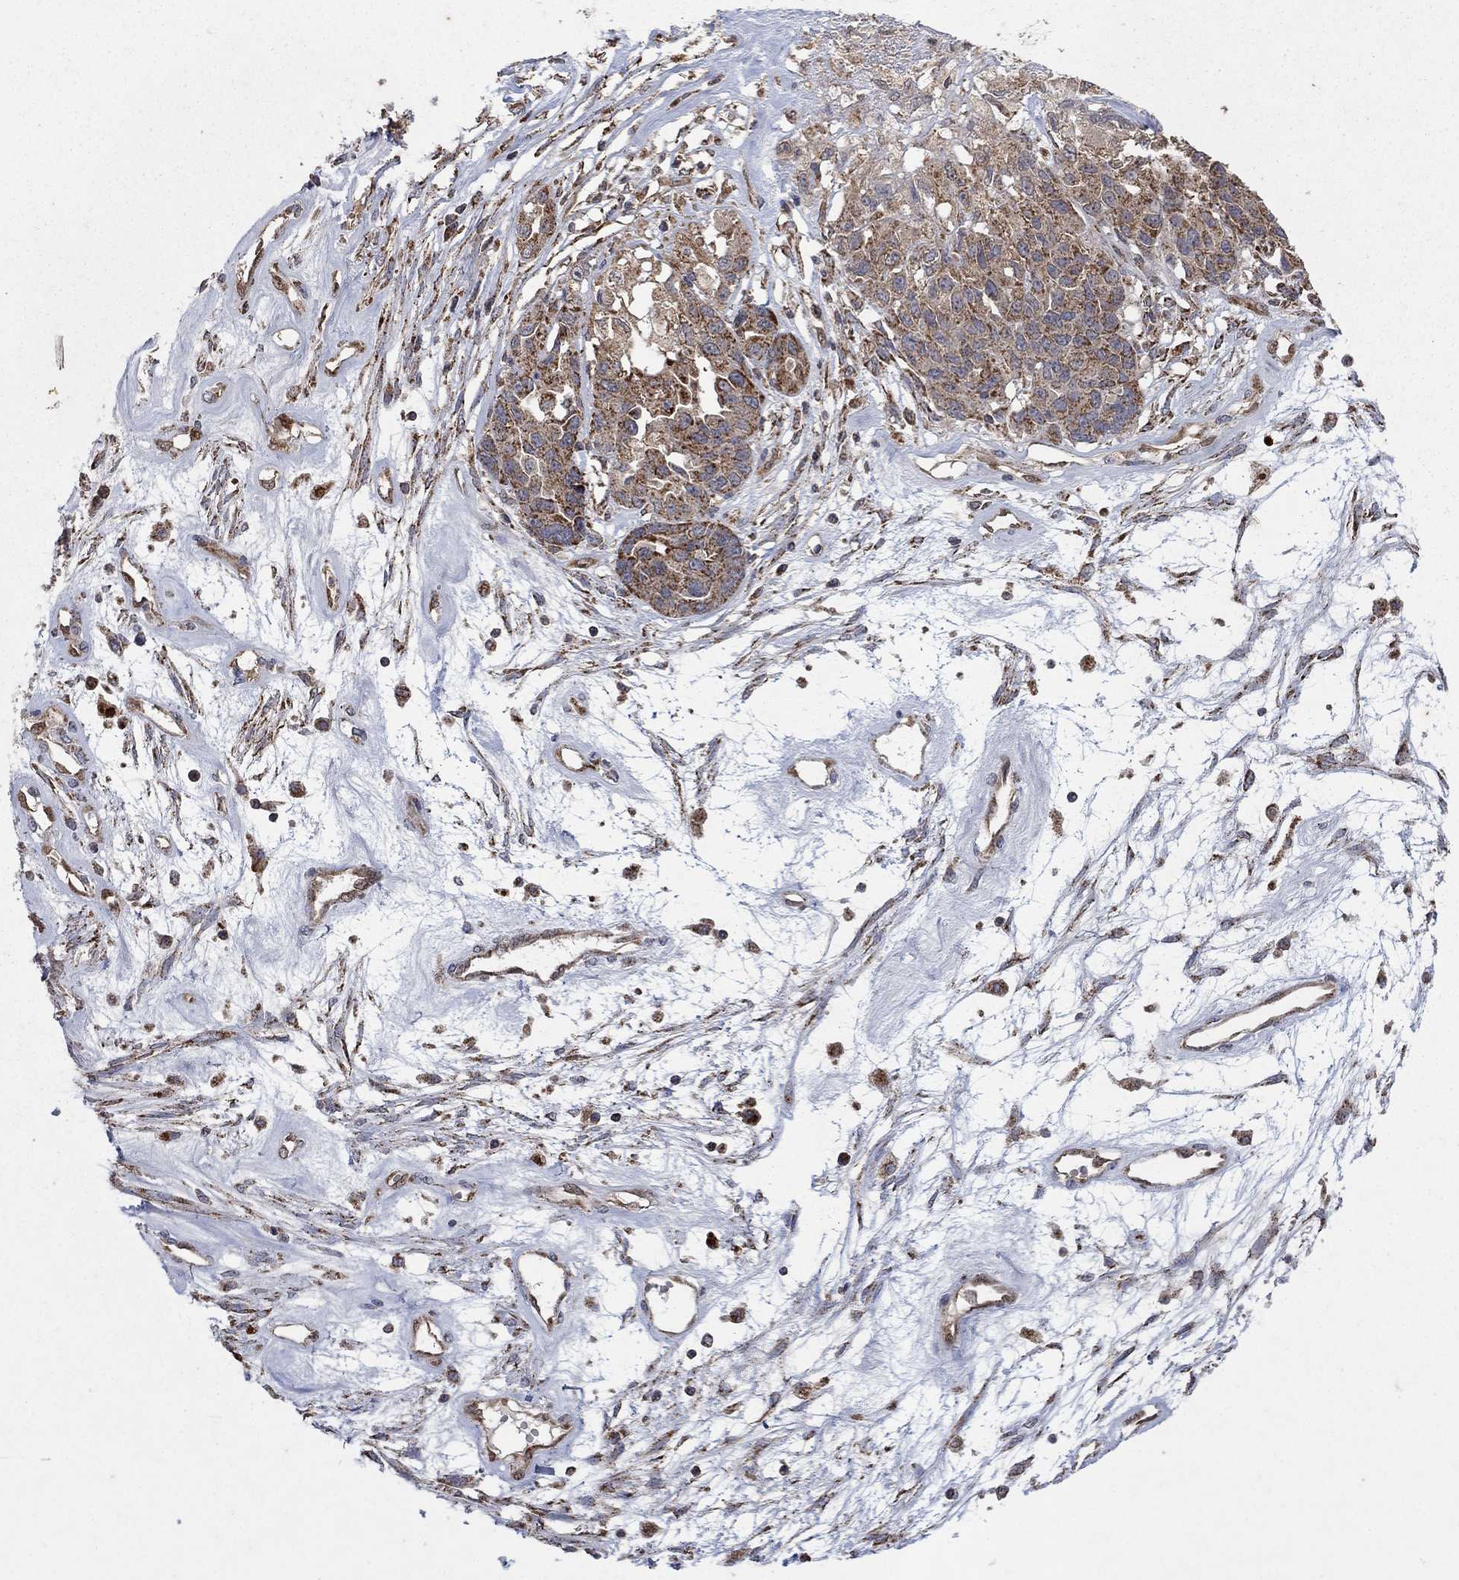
{"staining": {"intensity": "strong", "quantity": "25%-75%", "location": "cytoplasmic/membranous"}, "tissue": "ovarian cancer", "cell_type": "Tumor cells", "image_type": "cancer", "snomed": [{"axis": "morphology", "description": "Cystadenocarcinoma, serous, NOS"}, {"axis": "topography", "description": "Ovary"}], "caption": "Protein staining exhibits strong cytoplasmic/membranous staining in approximately 25%-75% of tumor cells in ovarian cancer (serous cystadenocarcinoma). (DAB IHC with brightfield microscopy, high magnification).", "gene": "DPH1", "patient": {"sex": "female", "age": 87}}